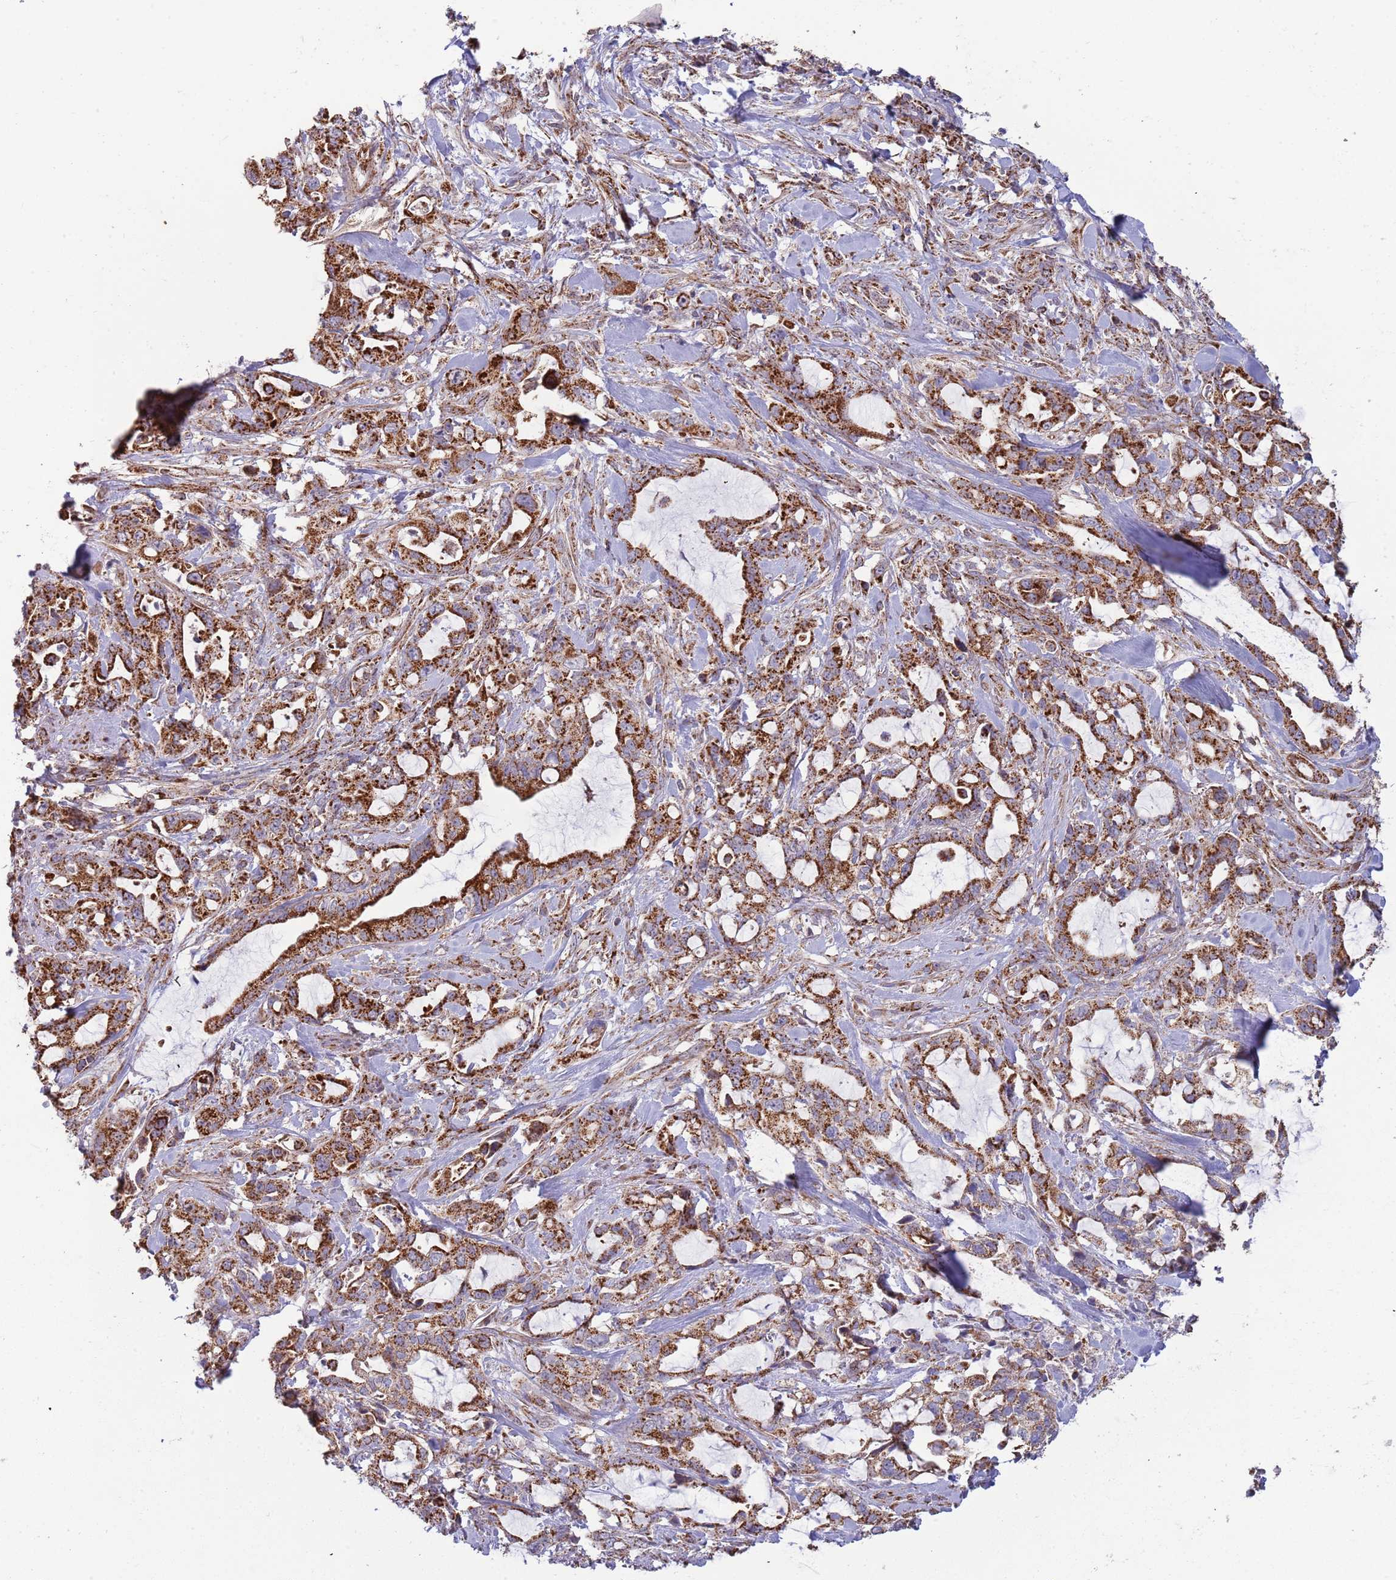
{"staining": {"intensity": "strong", "quantity": ">75%", "location": "cytoplasmic/membranous"}, "tissue": "pancreatic cancer", "cell_type": "Tumor cells", "image_type": "cancer", "snomed": [{"axis": "morphology", "description": "Adenocarcinoma, NOS"}, {"axis": "topography", "description": "Pancreas"}], "caption": "Pancreatic adenocarcinoma was stained to show a protein in brown. There is high levels of strong cytoplasmic/membranous positivity in approximately >75% of tumor cells.", "gene": "VPS16", "patient": {"sex": "female", "age": 61}}